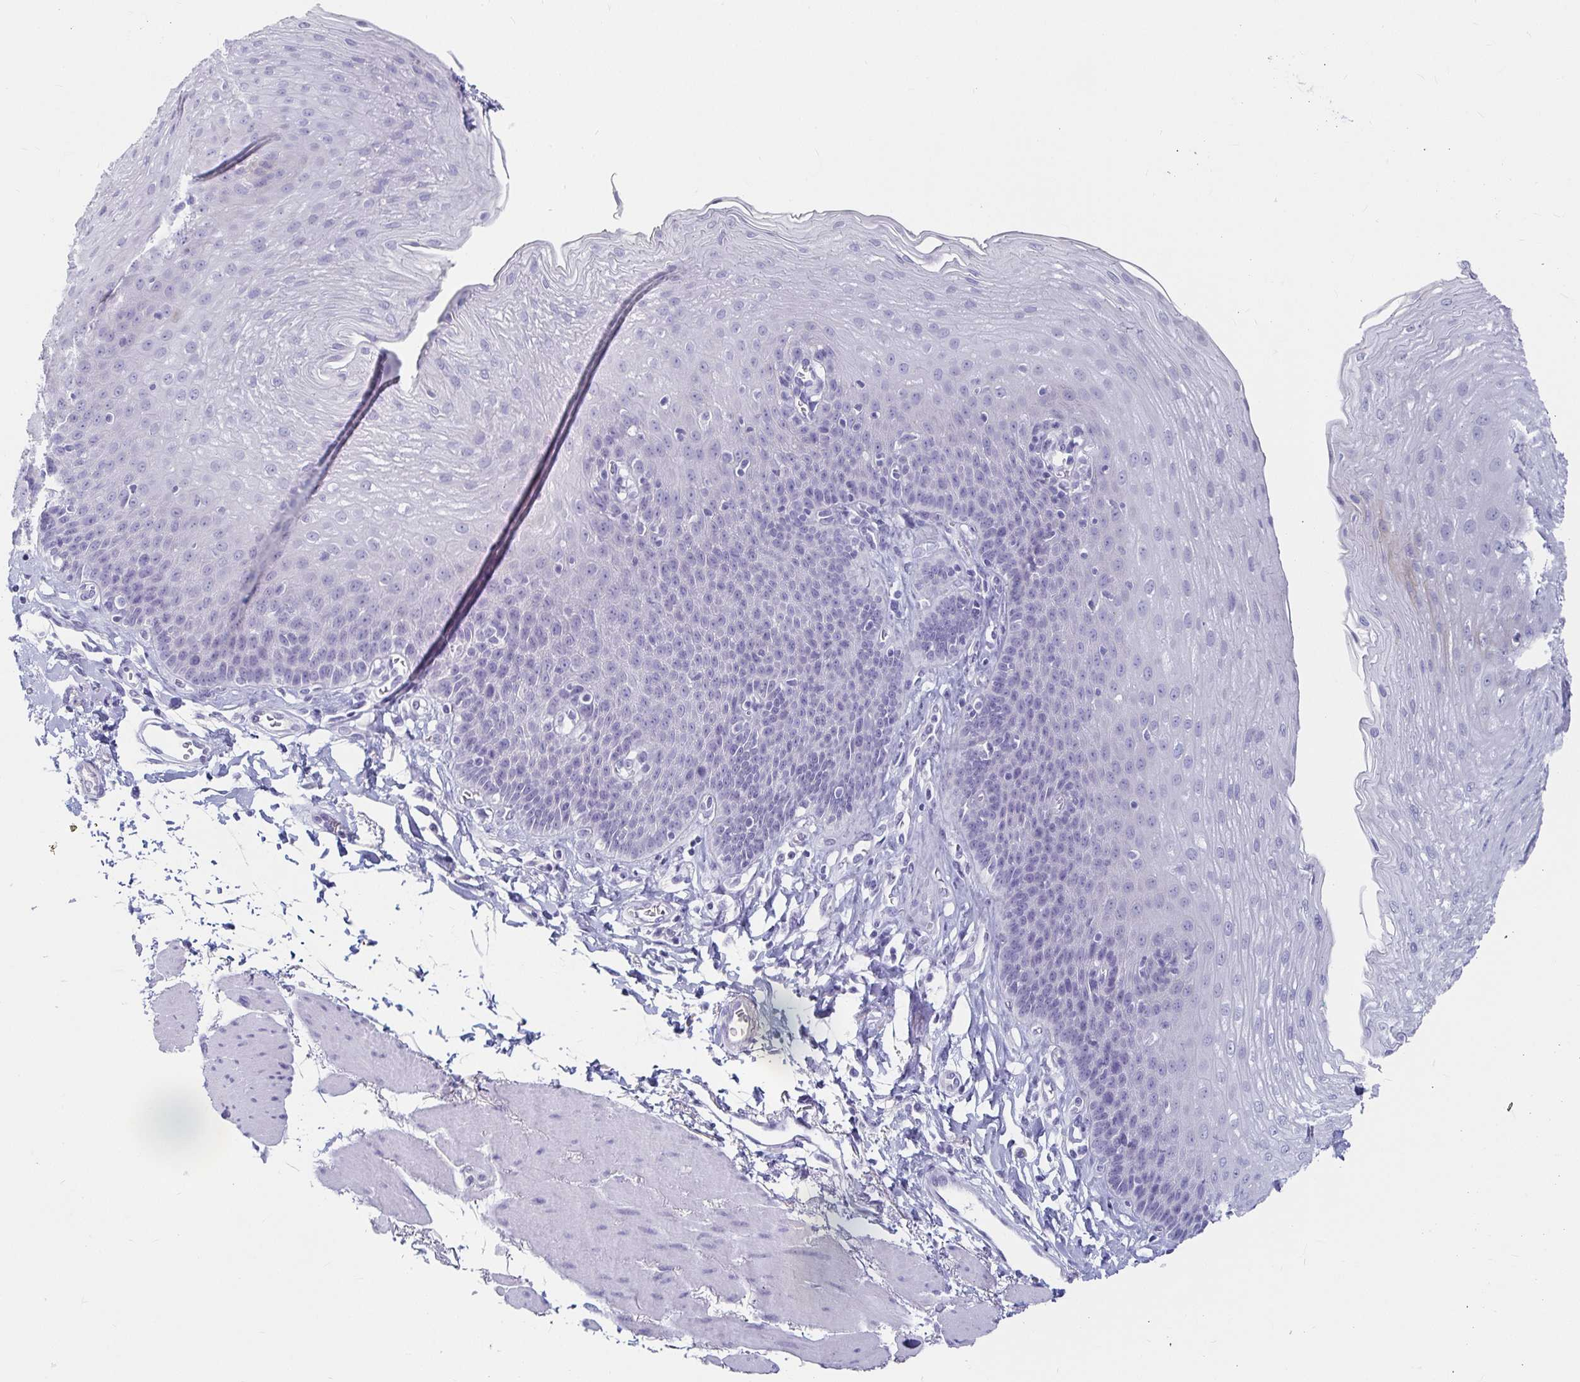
{"staining": {"intensity": "negative", "quantity": "none", "location": "none"}, "tissue": "esophagus", "cell_type": "Squamous epithelial cells", "image_type": "normal", "snomed": [{"axis": "morphology", "description": "Normal tissue, NOS"}, {"axis": "topography", "description": "Esophagus"}], "caption": "Immunohistochemistry image of normal esophagus: esophagus stained with DAB demonstrates no significant protein expression in squamous epithelial cells. (DAB immunohistochemistry (IHC) with hematoxylin counter stain).", "gene": "CA9", "patient": {"sex": "female", "age": 81}}